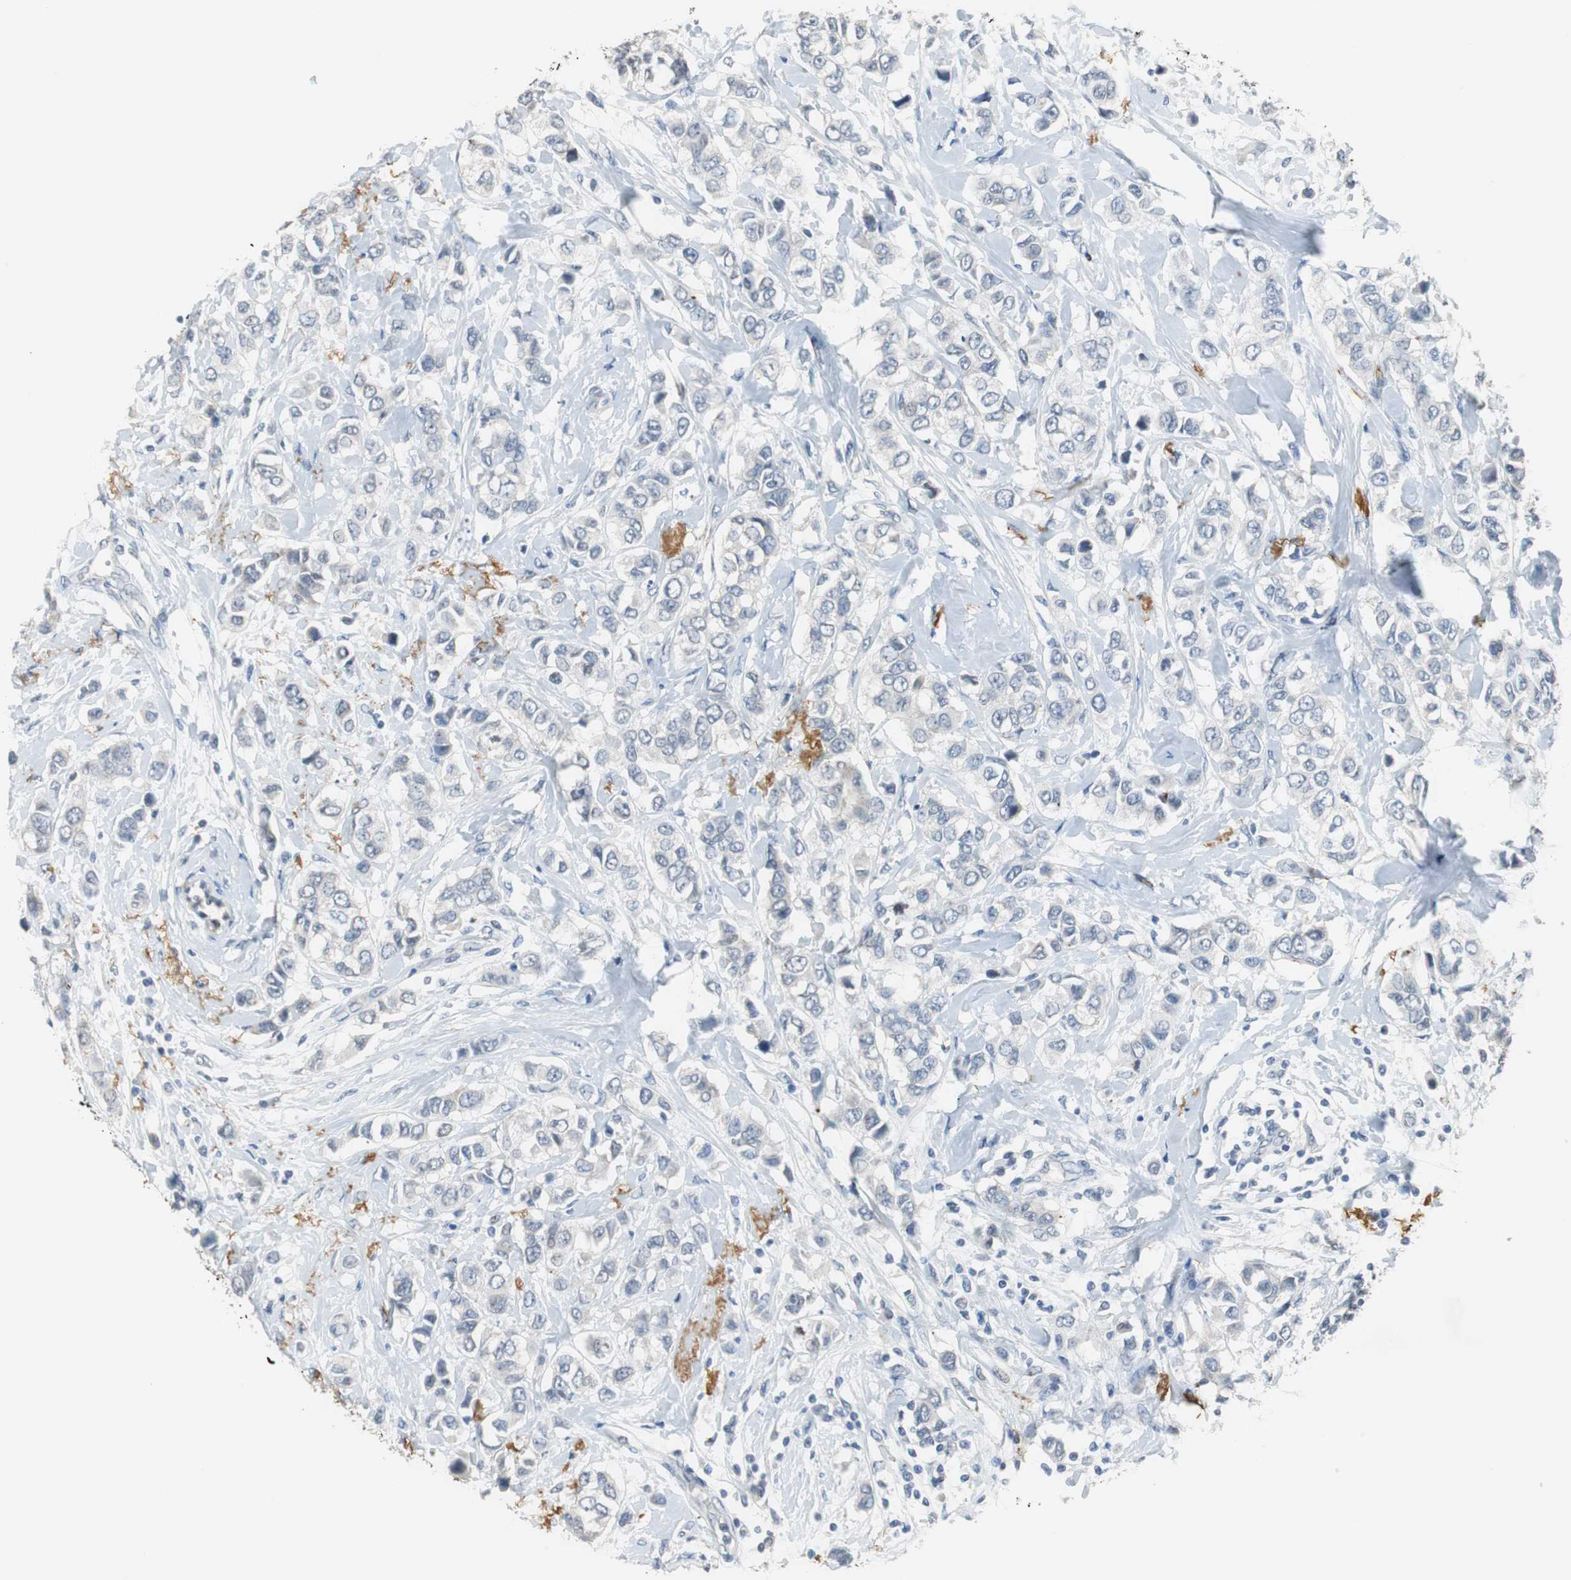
{"staining": {"intensity": "negative", "quantity": "none", "location": "none"}, "tissue": "breast cancer", "cell_type": "Tumor cells", "image_type": "cancer", "snomed": [{"axis": "morphology", "description": "Duct carcinoma"}, {"axis": "topography", "description": "Breast"}], "caption": "This is a image of immunohistochemistry staining of breast cancer (intraductal carcinoma), which shows no expression in tumor cells.", "gene": "MUC7", "patient": {"sex": "female", "age": 50}}